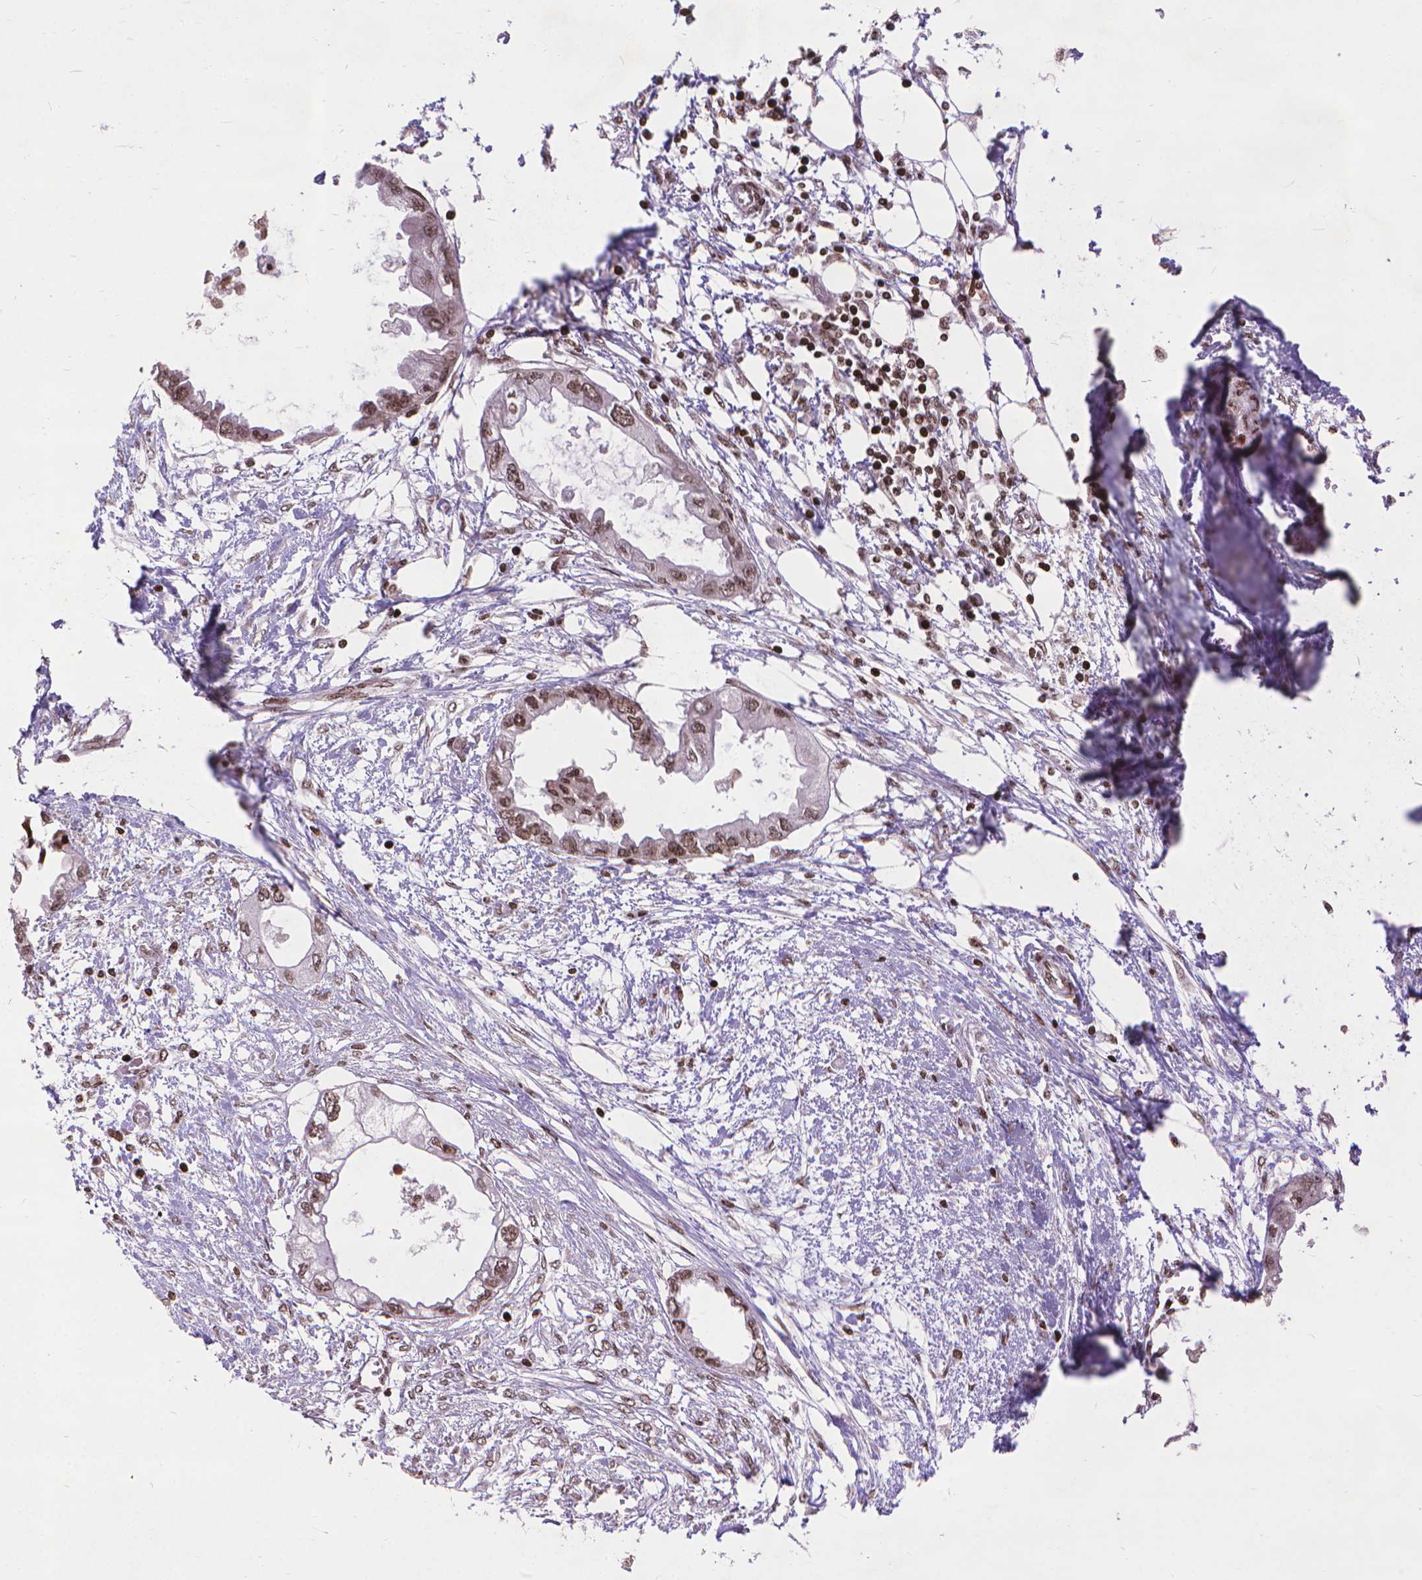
{"staining": {"intensity": "moderate", "quantity": ">75%", "location": "nuclear"}, "tissue": "endometrial cancer", "cell_type": "Tumor cells", "image_type": "cancer", "snomed": [{"axis": "morphology", "description": "Adenocarcinoma, NOS"}, {"axis": "morphology", "description": "Adenocarcinoma, metastatic, NOS"}, {"axis": "topography", "description": "Adipose tissue"}, {"axis": "topography", "description": "Endometrium"}], "caption": "There is medium levels of moderate nuclear positivity in tumor cells of endometrial cancer (adenocarcinoma), as demonstrated by immunohistochemical staining (brown color).", "gene": "AMER1", "patient": {"sex": "female", "age": 67}}